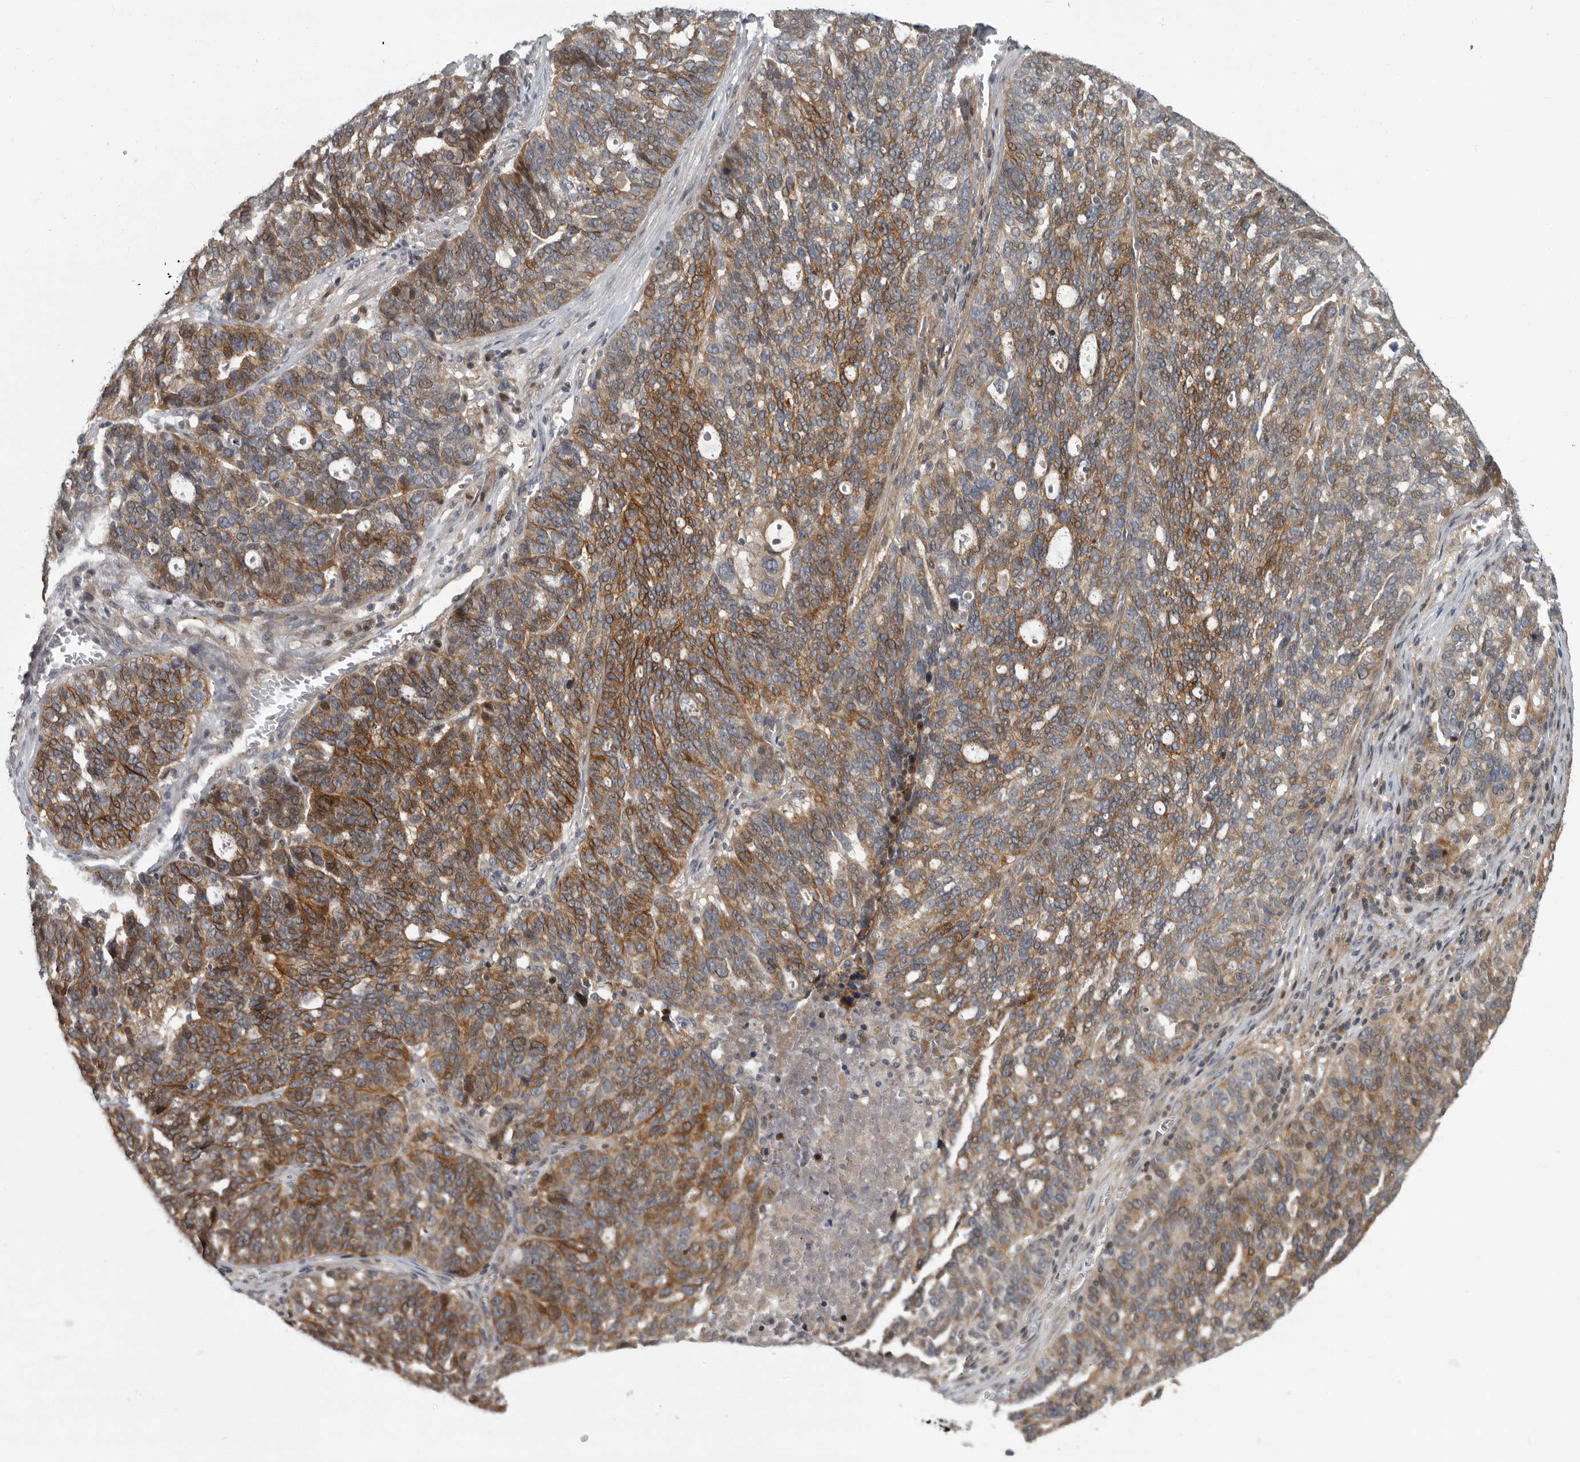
{"staining": {"intensity": "moderate", "quantity": "25%-75%", "location": "cytoplasmic/membranous"}, "tissue": "ovarian cancer", "cell_type": "Tumor cells", "image_type": "cancer", "snomed": [{"axis": "morphology", "description": "Cystadenocarcinoma, serous, NOS"}, {"axis": "topography", "description": "Ovary"}], "caption": "An IHC histopathology image of neoplastic tissue is shown. Protein staining in brown shows moderate cytoplasmic/membranous positivity in serous cystadenocarcinoma (ovarian) within tumor cells.", "gene": "PDE7A", "patient": {"sex": "female", "age": 59}}